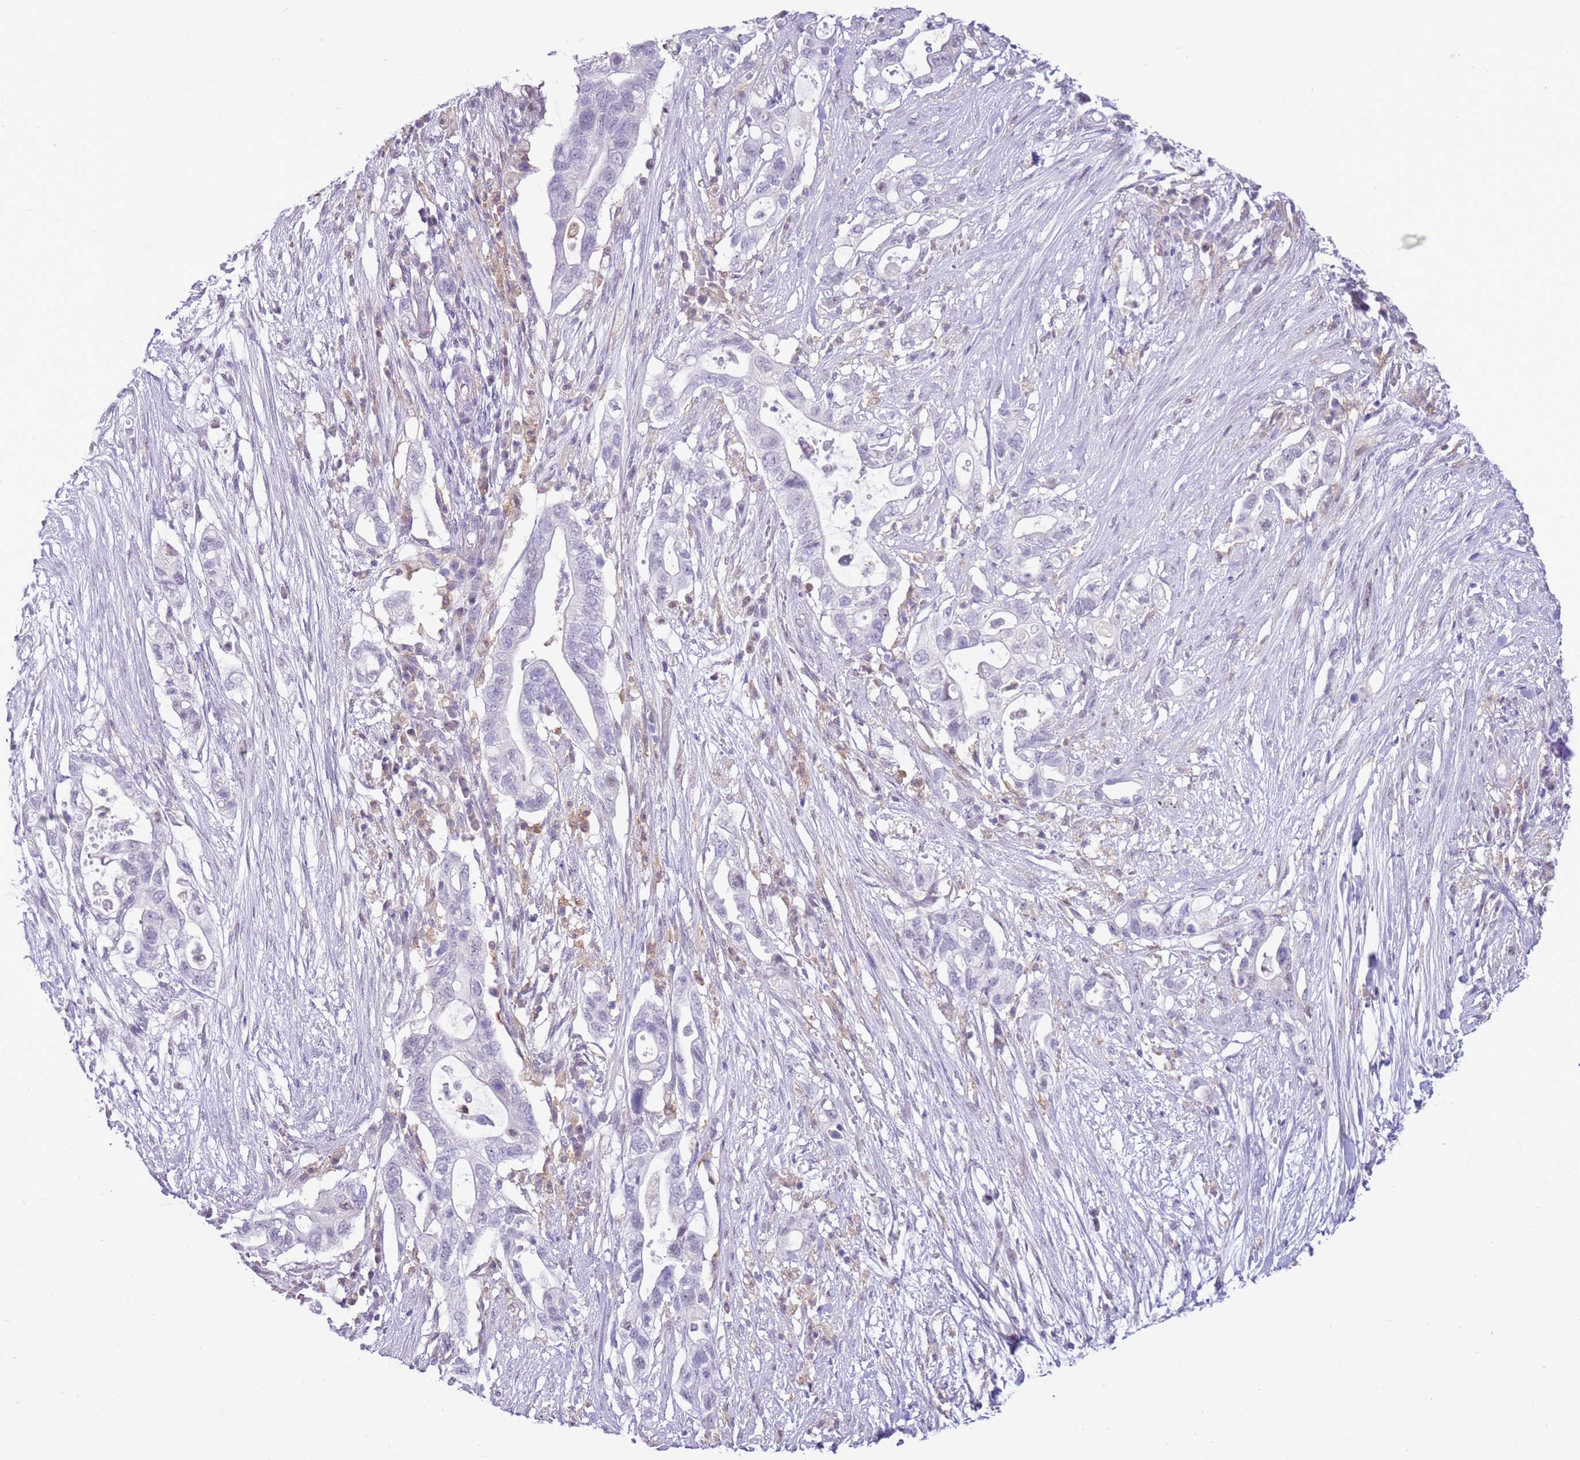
{"staining": {"intensity": "negative", "quantity": "none", "location": "none"}, "tissue": "pancreatic cancer", "cell_type": "Tumor cells", "image_type": "cancer", "snomed": [{"axis": "morphology", "description": "Adenocarcinoma, NOS"}, {"axis": "topography", "description": "Pancreas"}], "caption": "Immunohistochemistry image of neoplastic tissue: human pancreatic adenocarcinoma stained with DAB (3,3'-diaminobenzidine) demonstrates no significant protein positivity in tumor cells. (DAB (3,3'-diaminobenzidine) immunohistochemistry visualized using brightfield microscopy, high magnification).", "gene": "PPP1R17", "patient": {"sex": "female", "age": 72}}